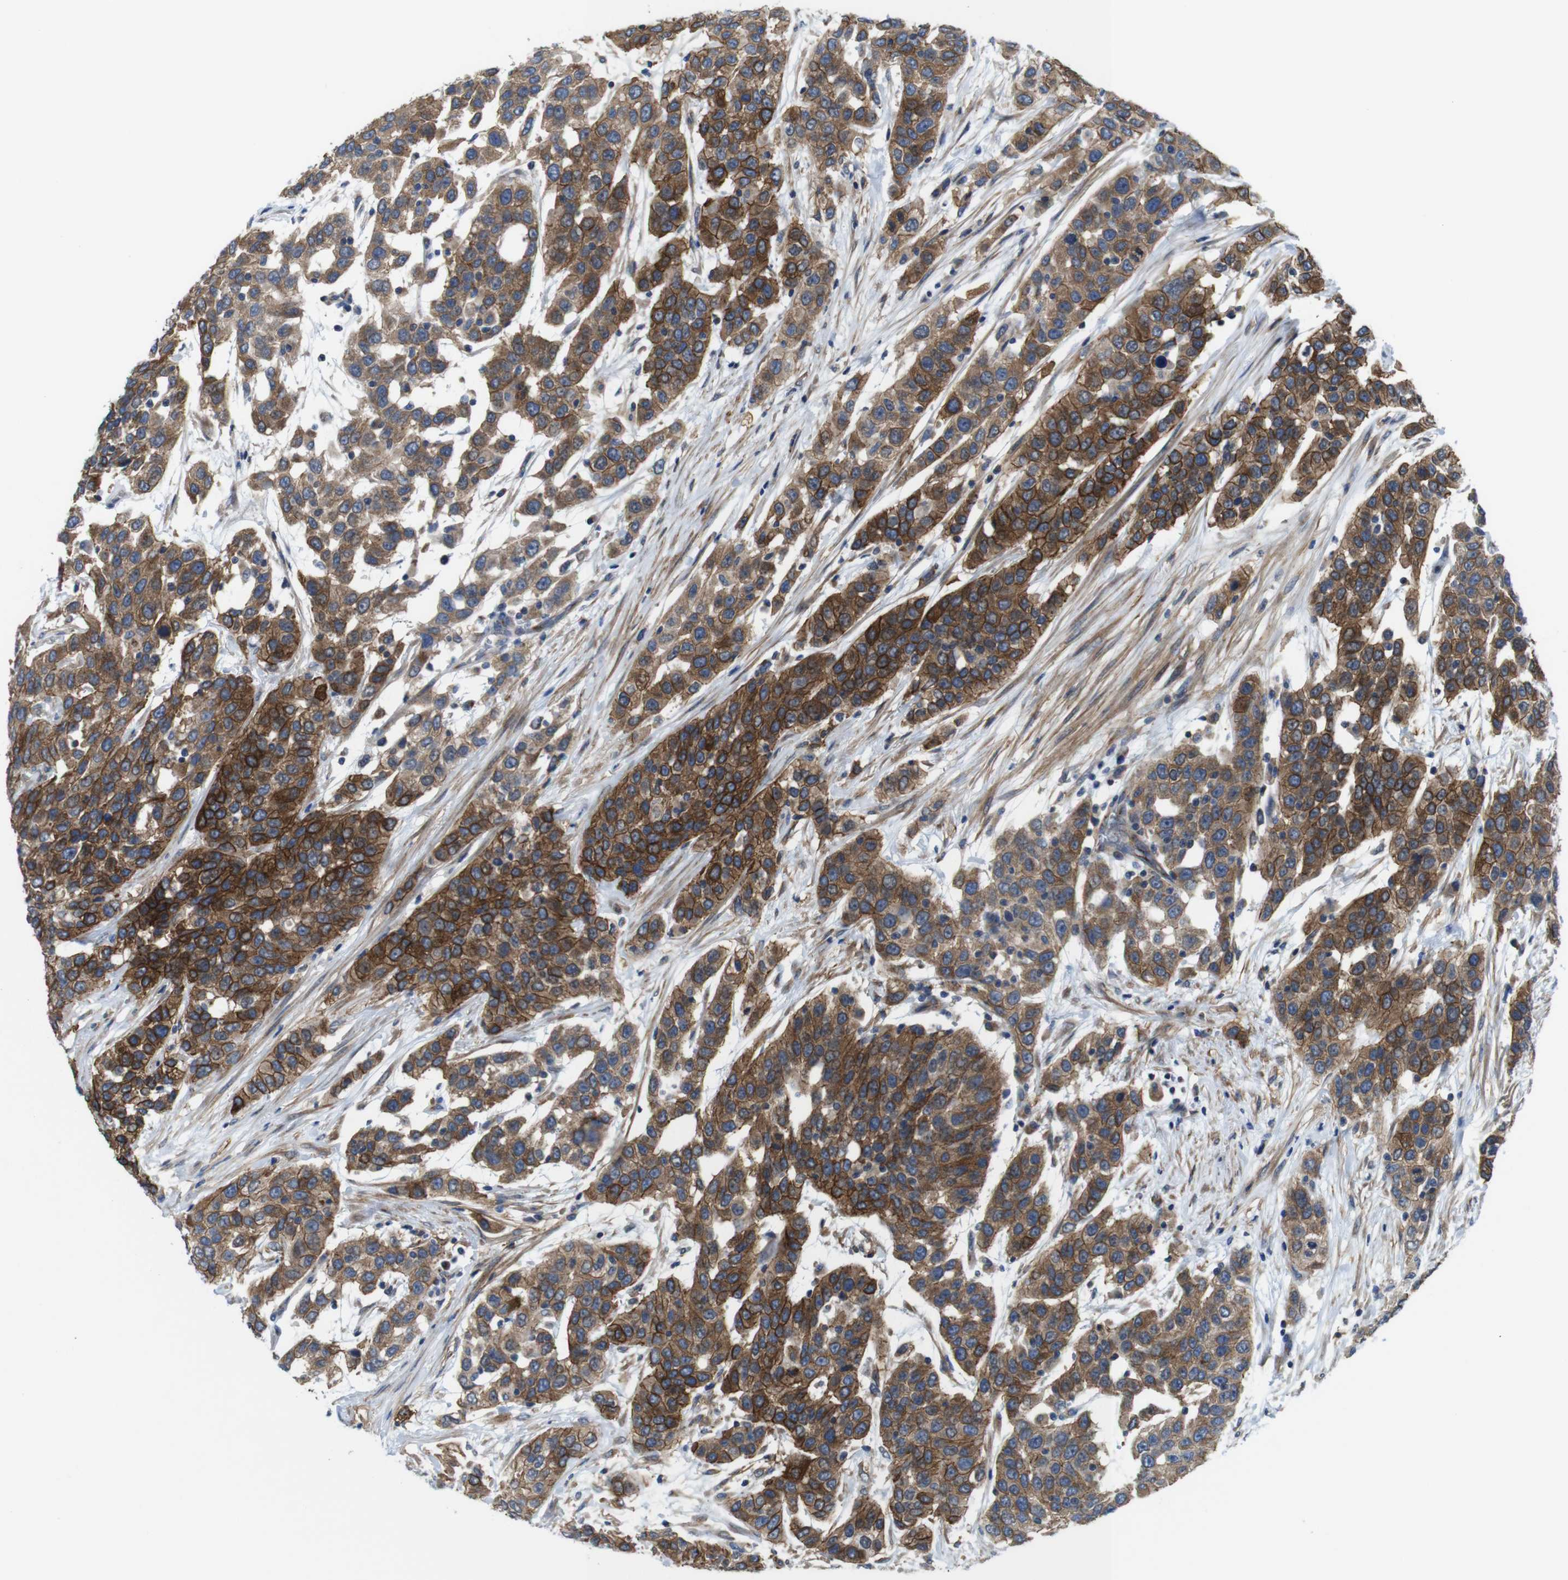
{"staining": {"intensity": "strong", "quantity": "25%-75%", "location": "cytoplasmic/membranous"}, "tissue": "urothelial cancer", "cell_type": "Tumor cells", "image_type": "cancer", "snomed": [{"axis": "morphology", "description": "Urothelial carcinoma, High grade"}, {"axis": "topography", "description": "Urinary bladder"}], "caption": "Immunohistochemical staining of urothelial cancer shows high levels of strong cytoplasmic/membranous protein positivity in approximately 25%-75% of tumor cells. (DAB = brown stain, brightfield microscopy at high magnification).", "gene": "EFCAB14", "patient": {"sex": "female", "age": 80}}